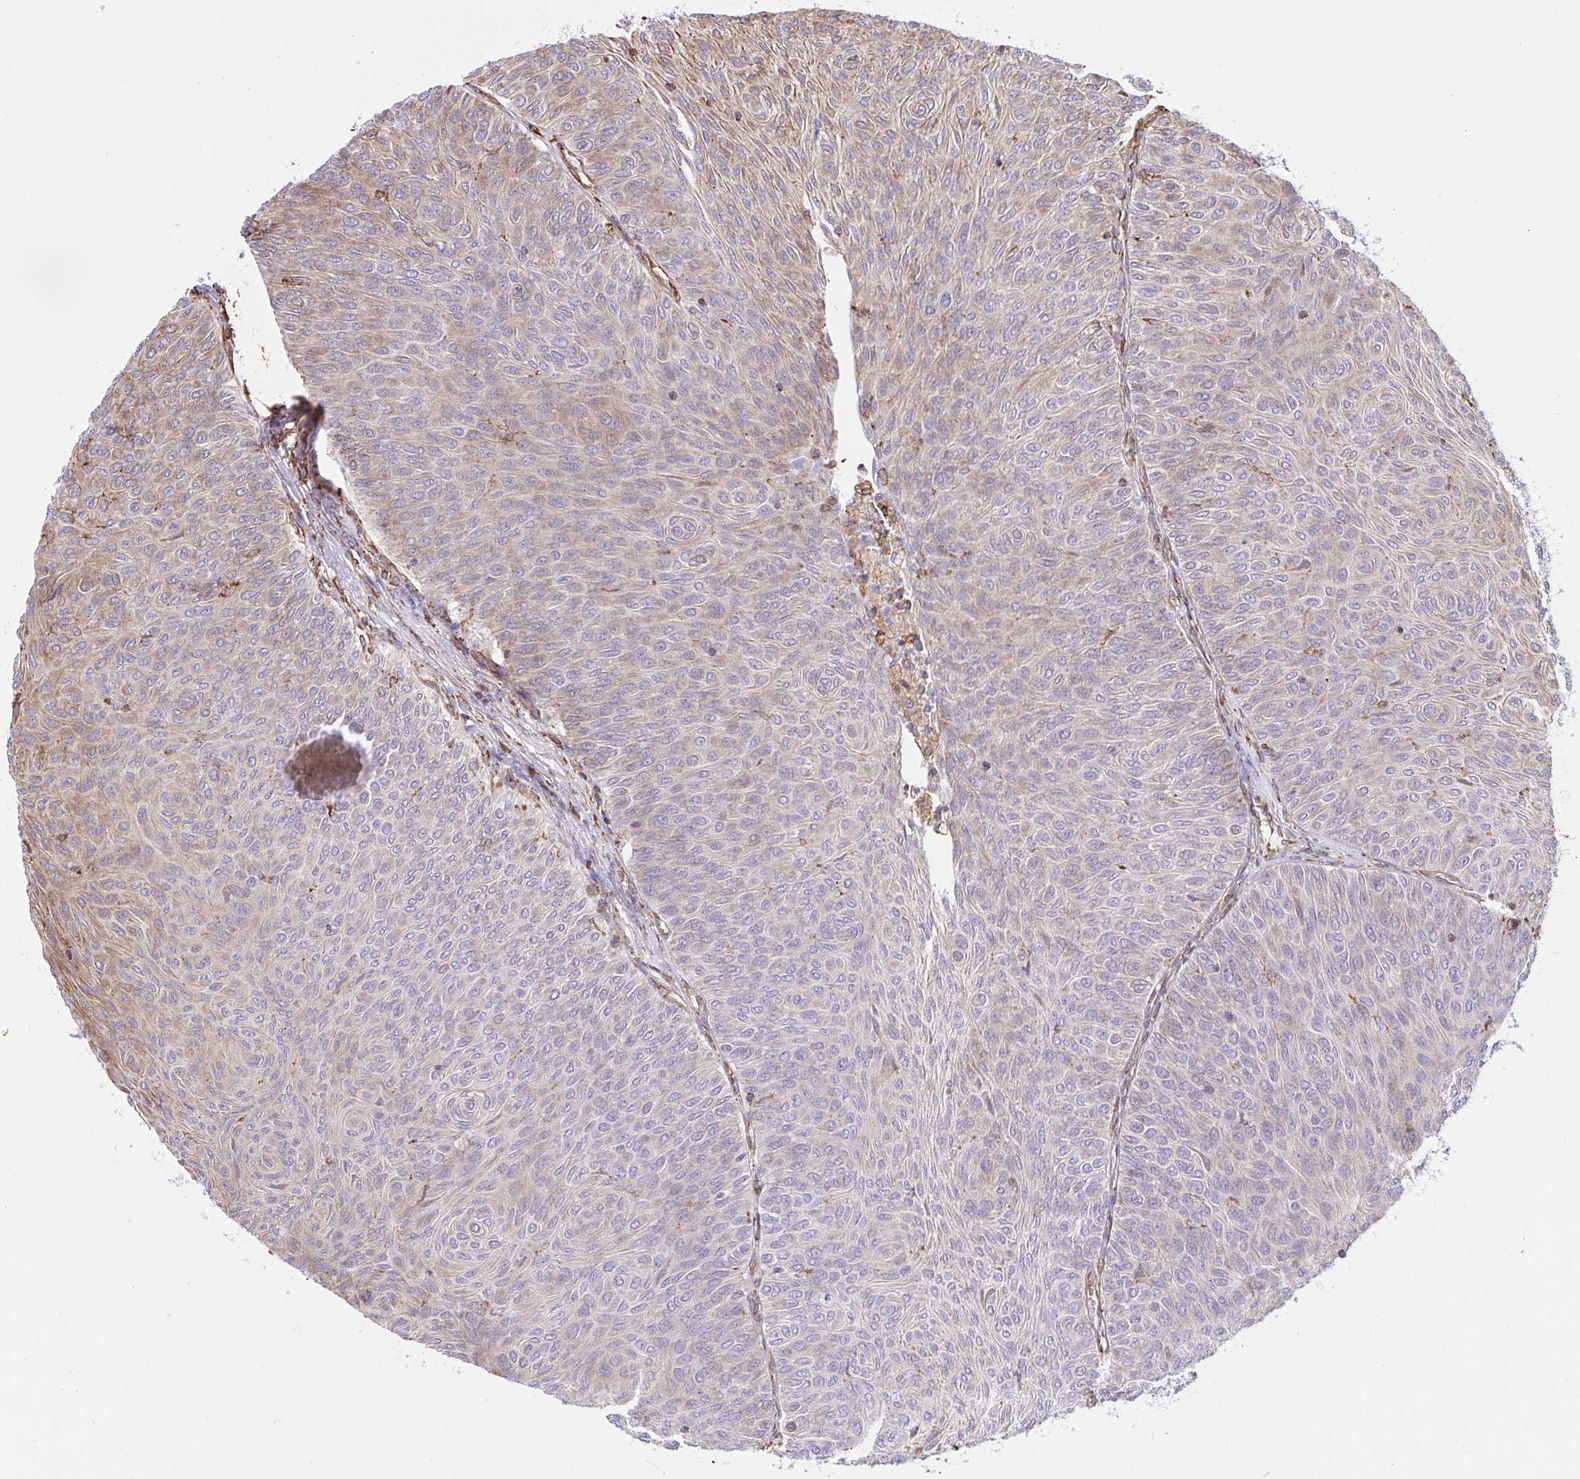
{"staining": {"intensity": "weak", "quantity": "<25%", "location": "cytoplasmic/membranous"}, "tissue": "urothelial cancer", "cell_type": "Tumor cells", "image_type": "cancer", "snomed": [{"axis": "morphology", "description": "Urothelial carcinoma, Low grade"}, {"axis": "topography", "description": "Urinary bladder"}], "caption": "The photomicrograph reveals no staining of tumor cells in urothelial cancer. Nuclei are stained in blue.", "gene": "CLGN", "patient": {"sex": "male", "age": 78}}